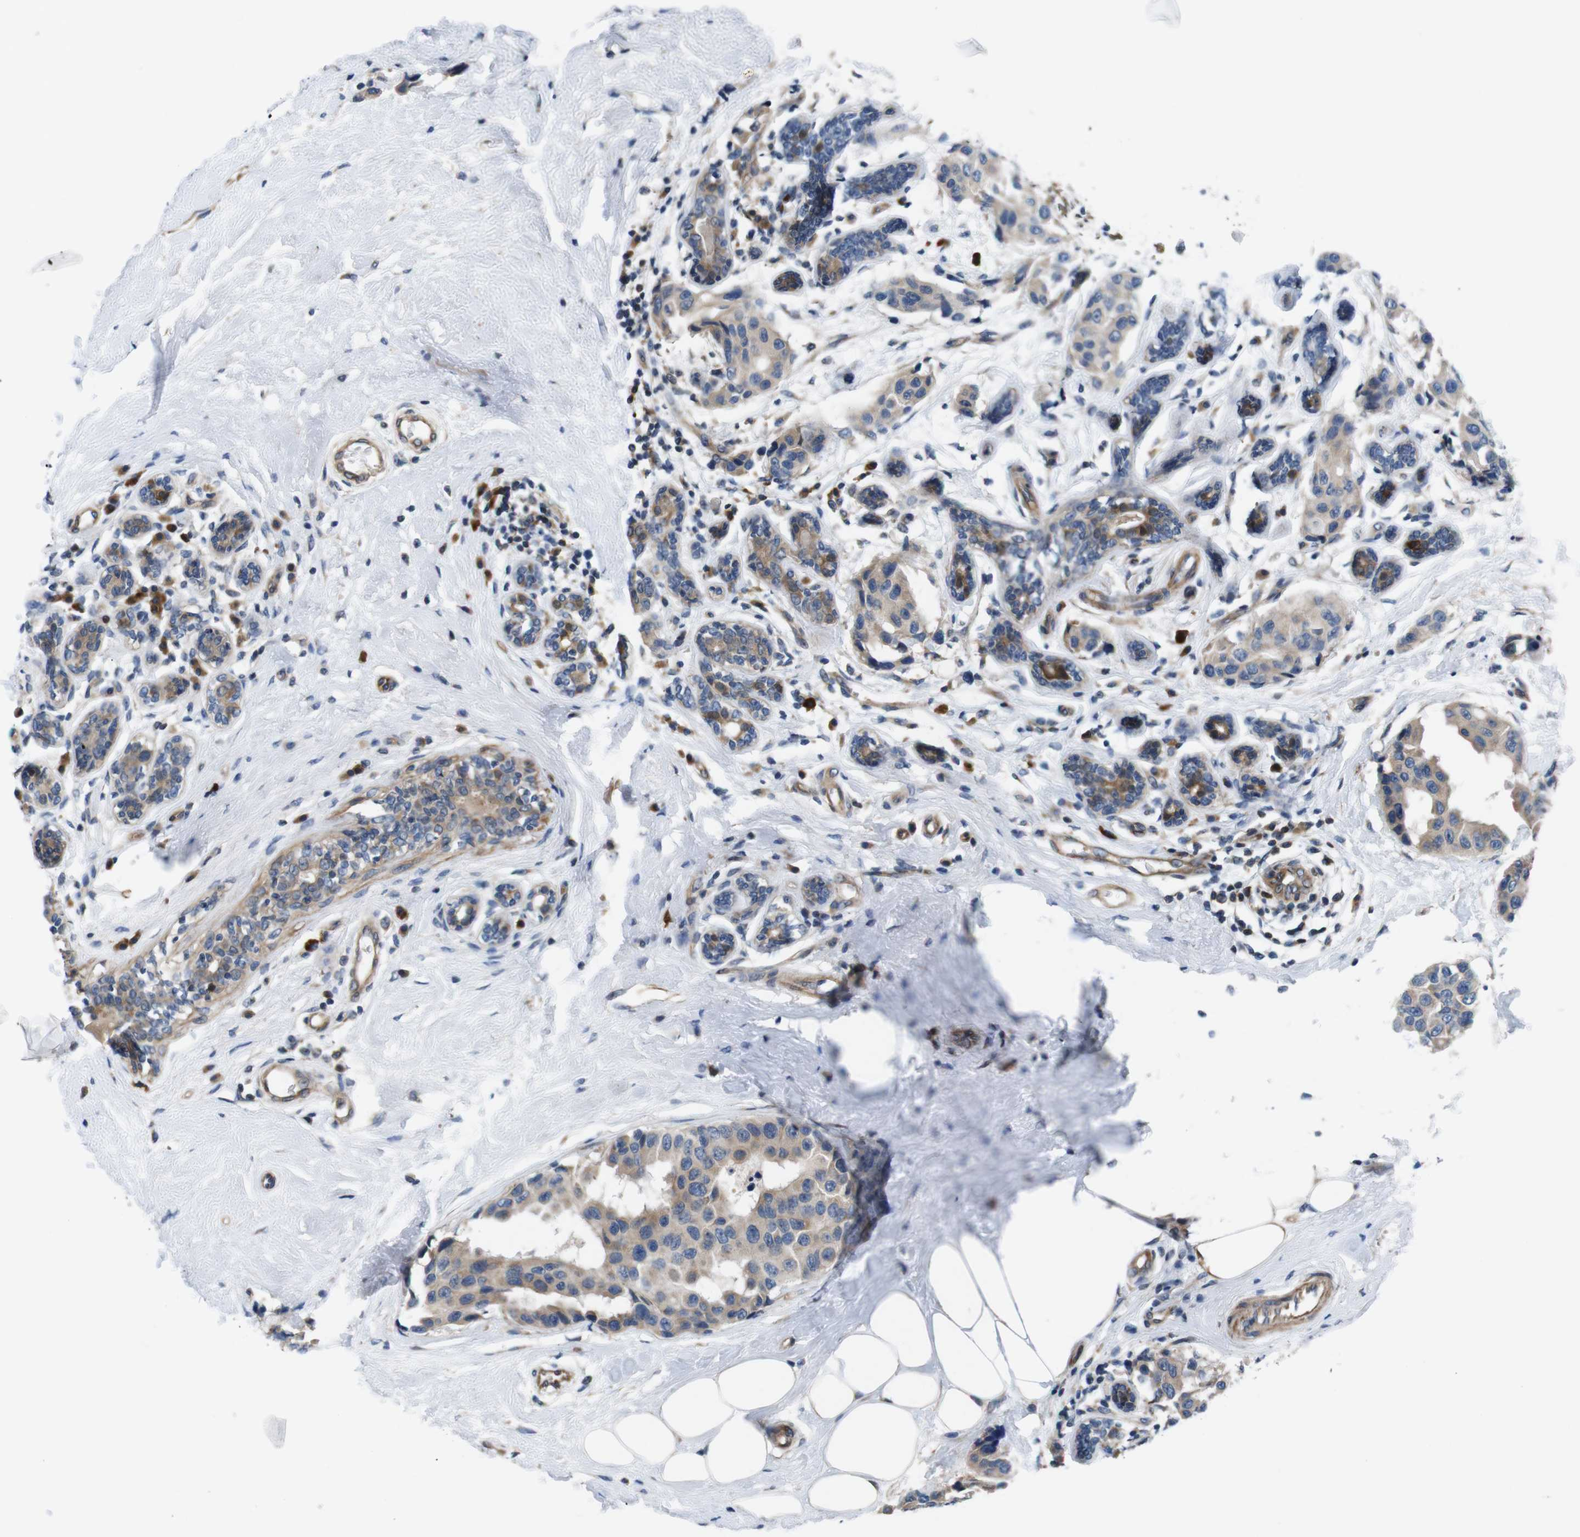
{"staining": {"intensity": "moderate", "quantity": ">75%", "location": "cytoplasmic/membranous"}, "tissue": "breast cancer", "cell_type": "Tumor cells", "image_type": "cancer", "snomed": [{"axis": "morphology", "description": "Normal tissue, NOS"}, {"axis": "morphology", "description": "Duct carcinoma"}, {"axis": "topography", "description": "Breast"}], "caption": "Immunohistochemistry (IHC) photomicrograph of breast invasive ductal carcinoma stained for a protein (brown), which shows medium levels of moderate cytoplasmic/membranous expression in approximately >75% of tumor cells.", "gene": "JAK1", "patient": {"sex": "female", "age": 39}}